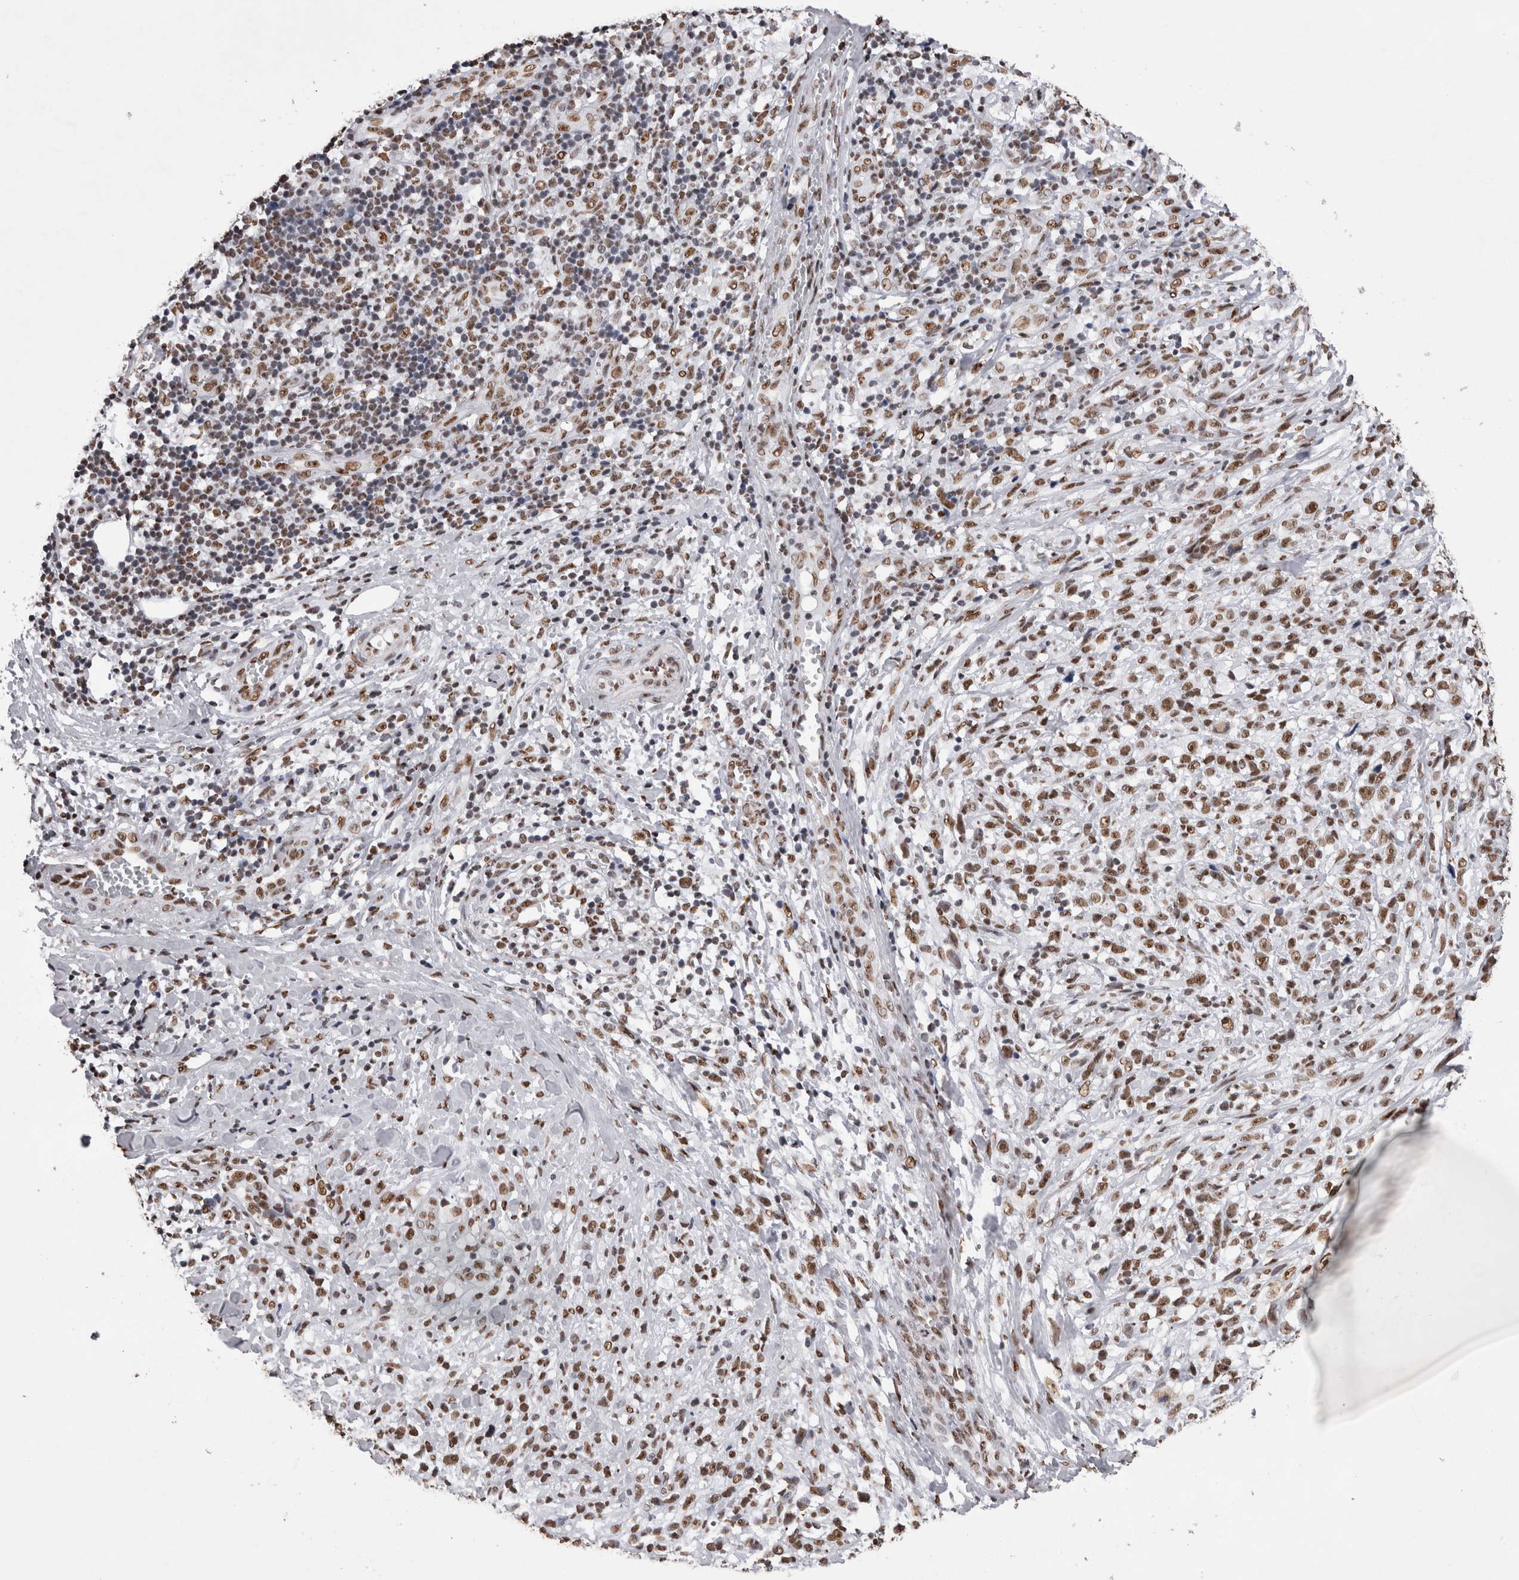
{"staining": {"intensity": "moderate", "quantity": ">75%", "location": "nuclear"}, "tissue": "melanoma", "cell_type": "Tumor cells", "image_type": "cancer", "snomed": [{"axis": "morphology", "description": "Malignant melanoma, NOS"}, {"axis": "topography", "description": "Skin"}], "caption": "High-power microscopy captured an IHC photomicrograph of malignant melanoma, revealing moderate nuclear staining in approximately >75% of tumor cells.", "gene": "ALPK3", "patient": {"sex": "female", "age": 55}}